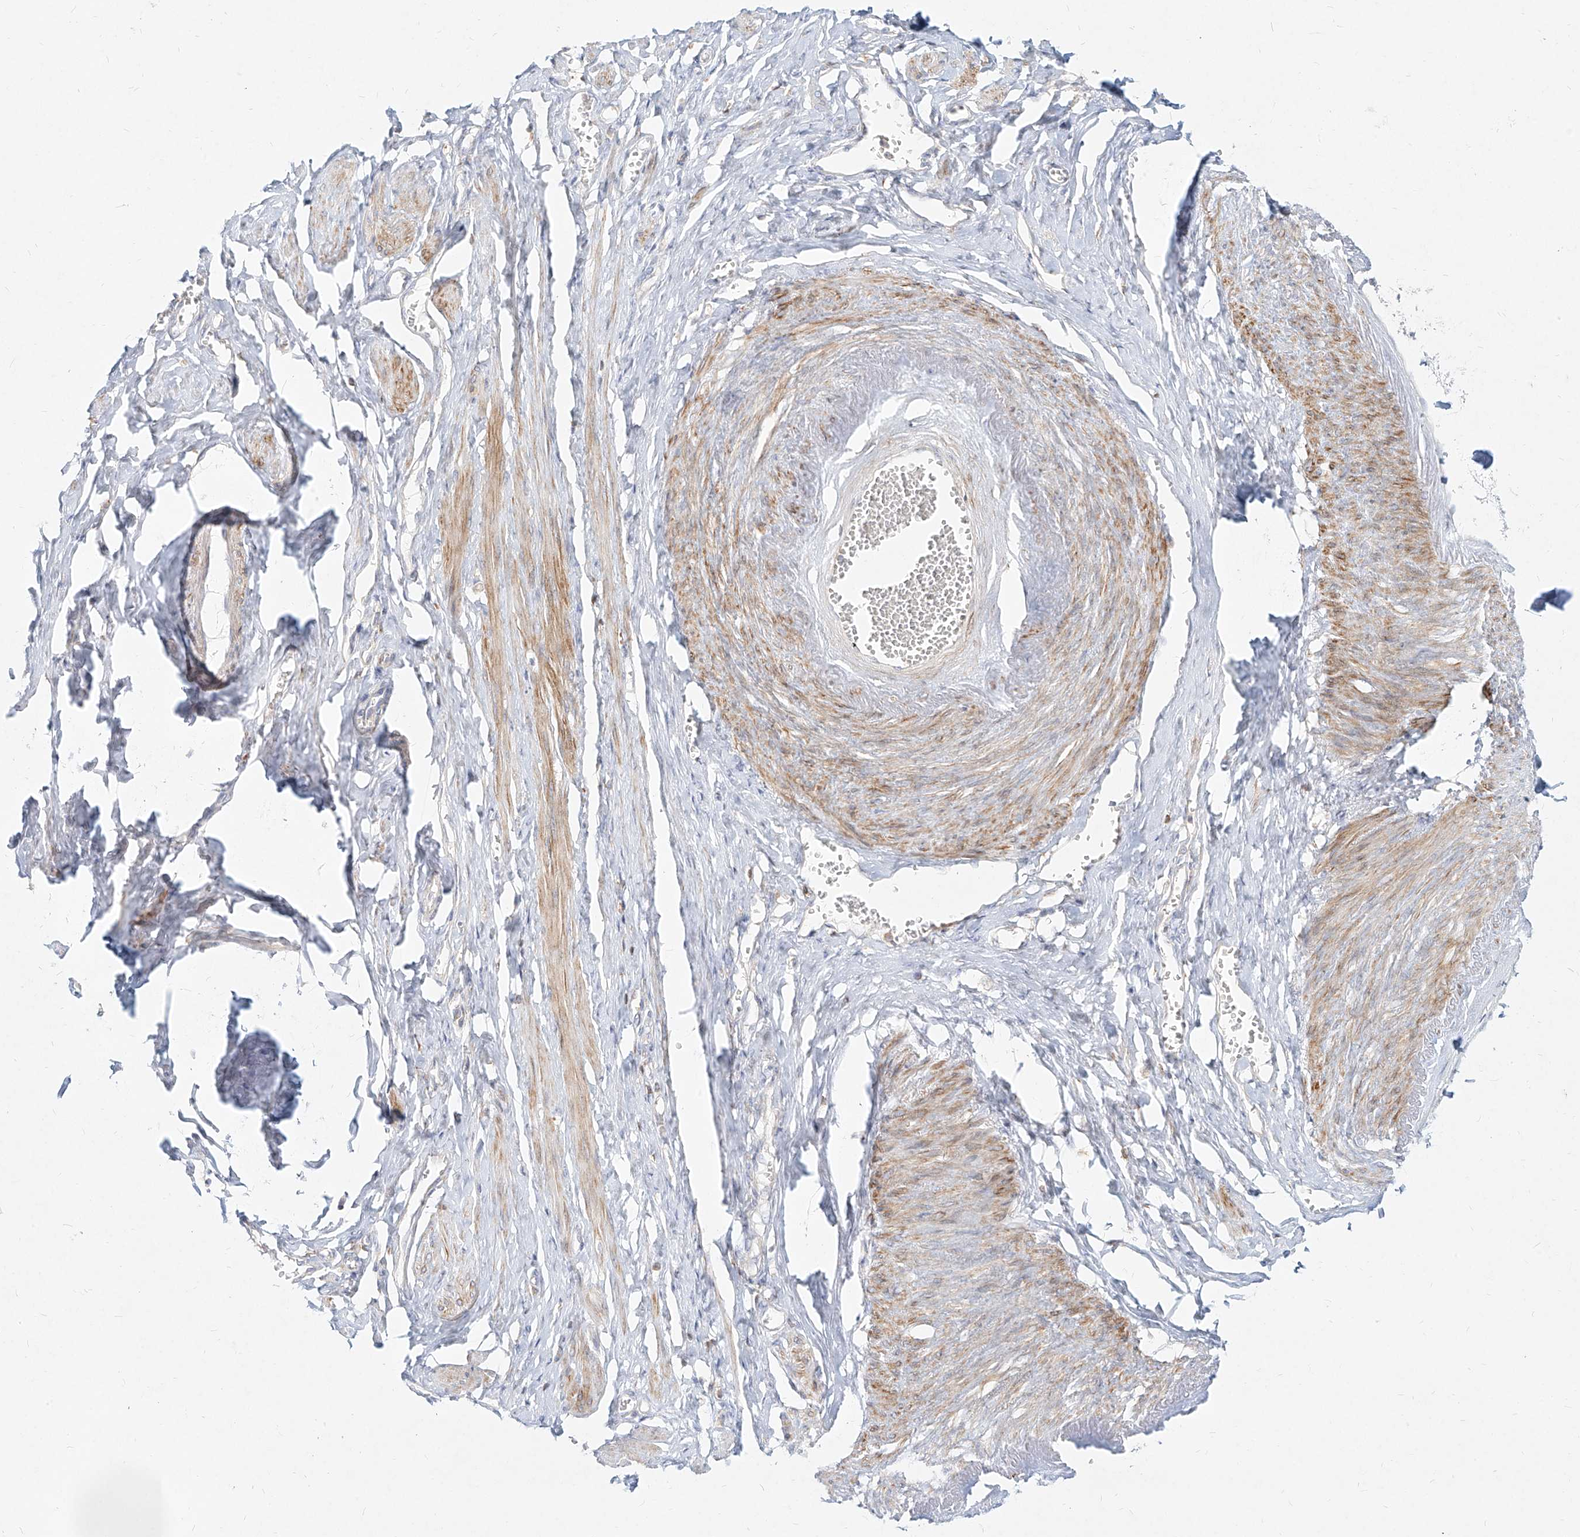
{"staining": {"intensity": "negative", "quantity": "none", "location": "none"}, "tissue": "adipose tissue", "cell_type": "Adipocytes", "image_type": "normal", "snomed": [{"axis": "morphology", "description": "Normal tissue, NOS"}, {"axis": "topography", "description": "Vascular tissue"}, {"axis": "topography", "description": "Fallopian tube"}, {"axis": "topography", "description": "Ovary"}], "caption": "Protein analysis of benign adipose tissue demonstrates no significant expression in adipocytes.", "gene": "SLC2A12", "patient": {"sex": "female", "age": 67}}